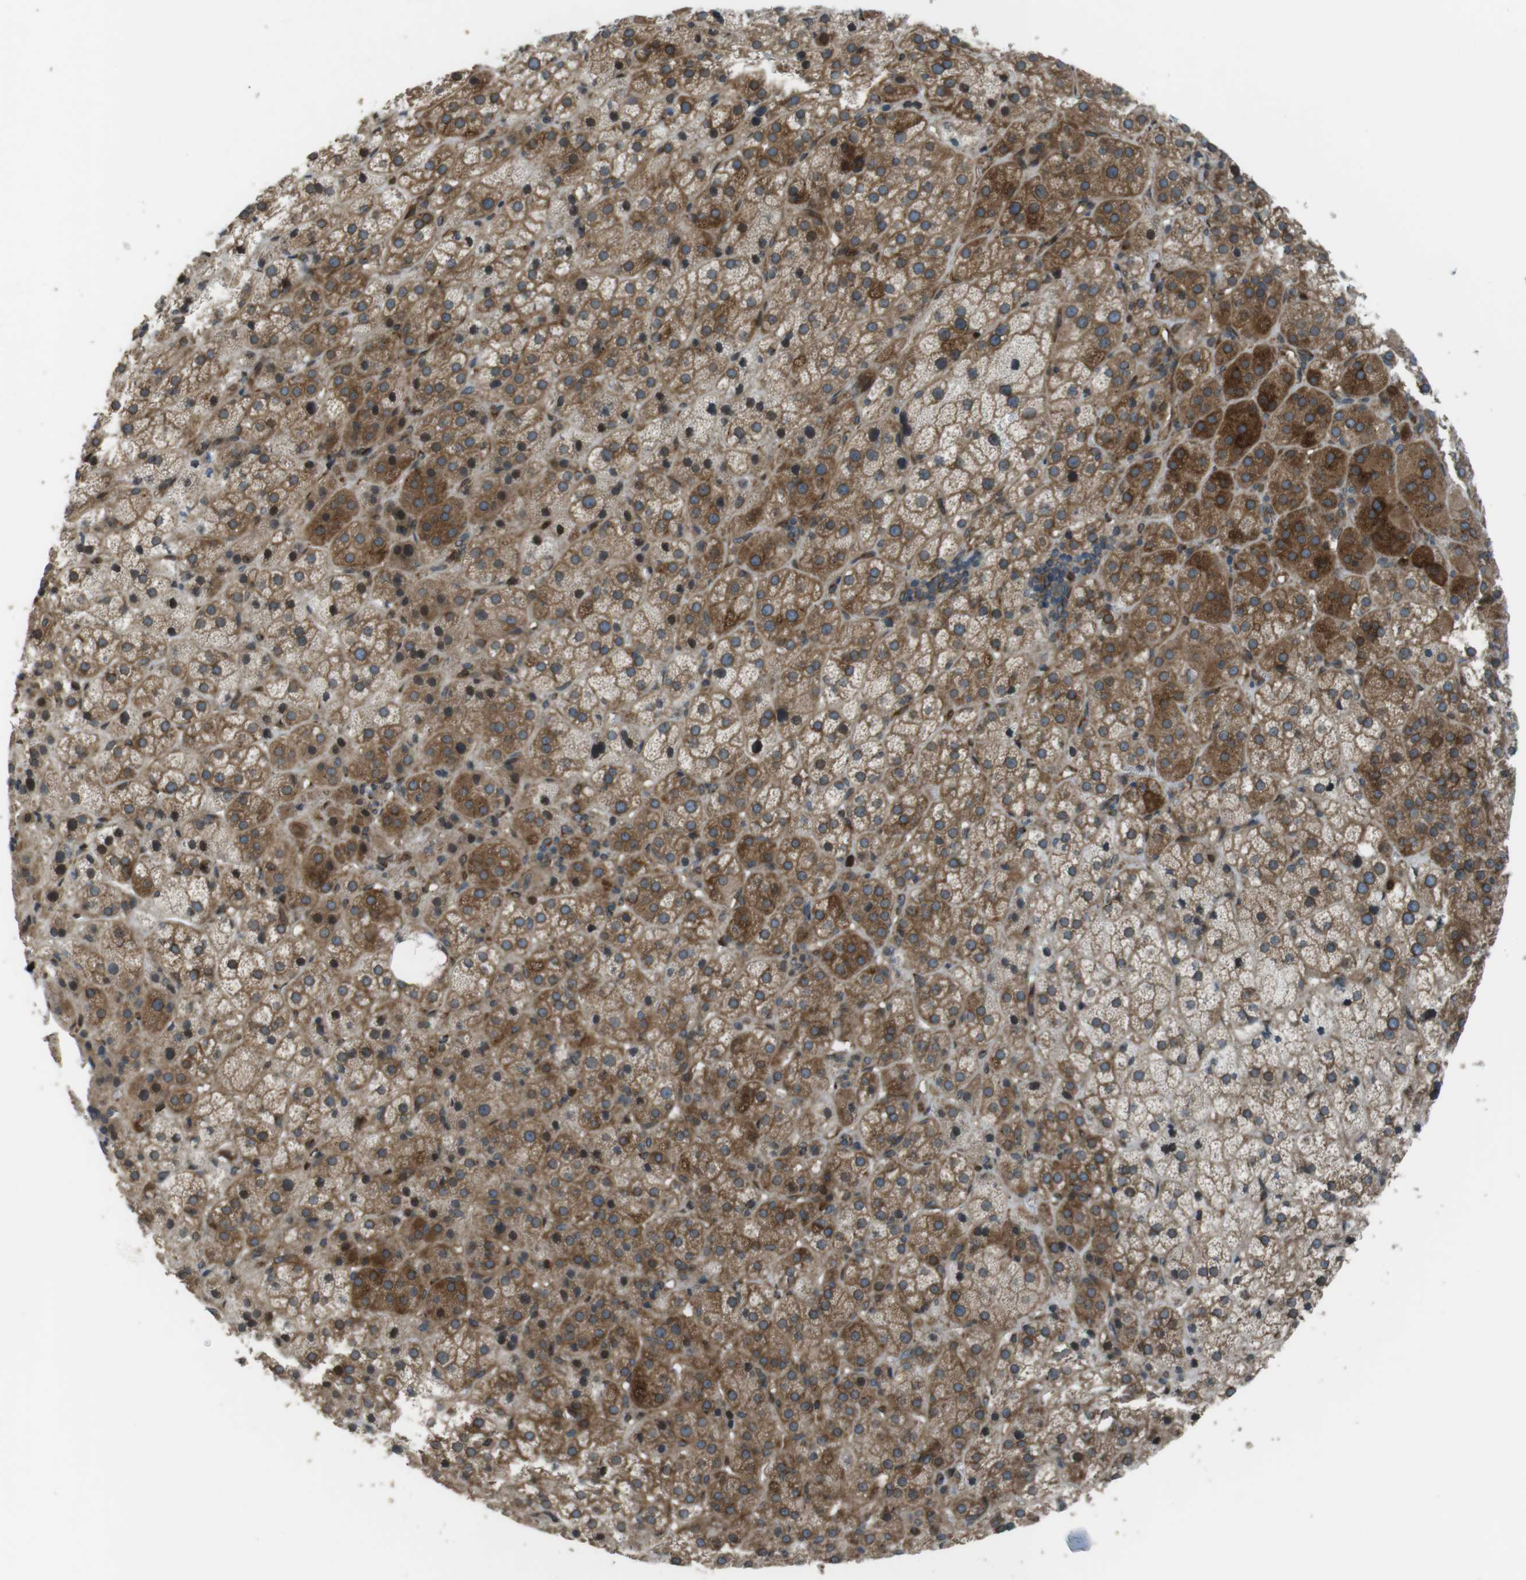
{"staining": {"intensity": "moderate", "quantity": ">75%", "location": "cytoplasmic/membranous"}, "tissue": "adrenal gland", "cell_type": "Glandular cells", "image_type": "normal", "snomed": [{"axis": "morphology", "description": "Normal tissue, NOS"}, {"axis": "topography", "description": "Adrenal gland"}], "caption": "Moderate cytoplasmic/membranous positivity for a protein is present in about >75% of glandular cells of normal adrenal gland using IHC.", "gene": "ZNF330", "patient": {"sex": "female", "age": 57}}